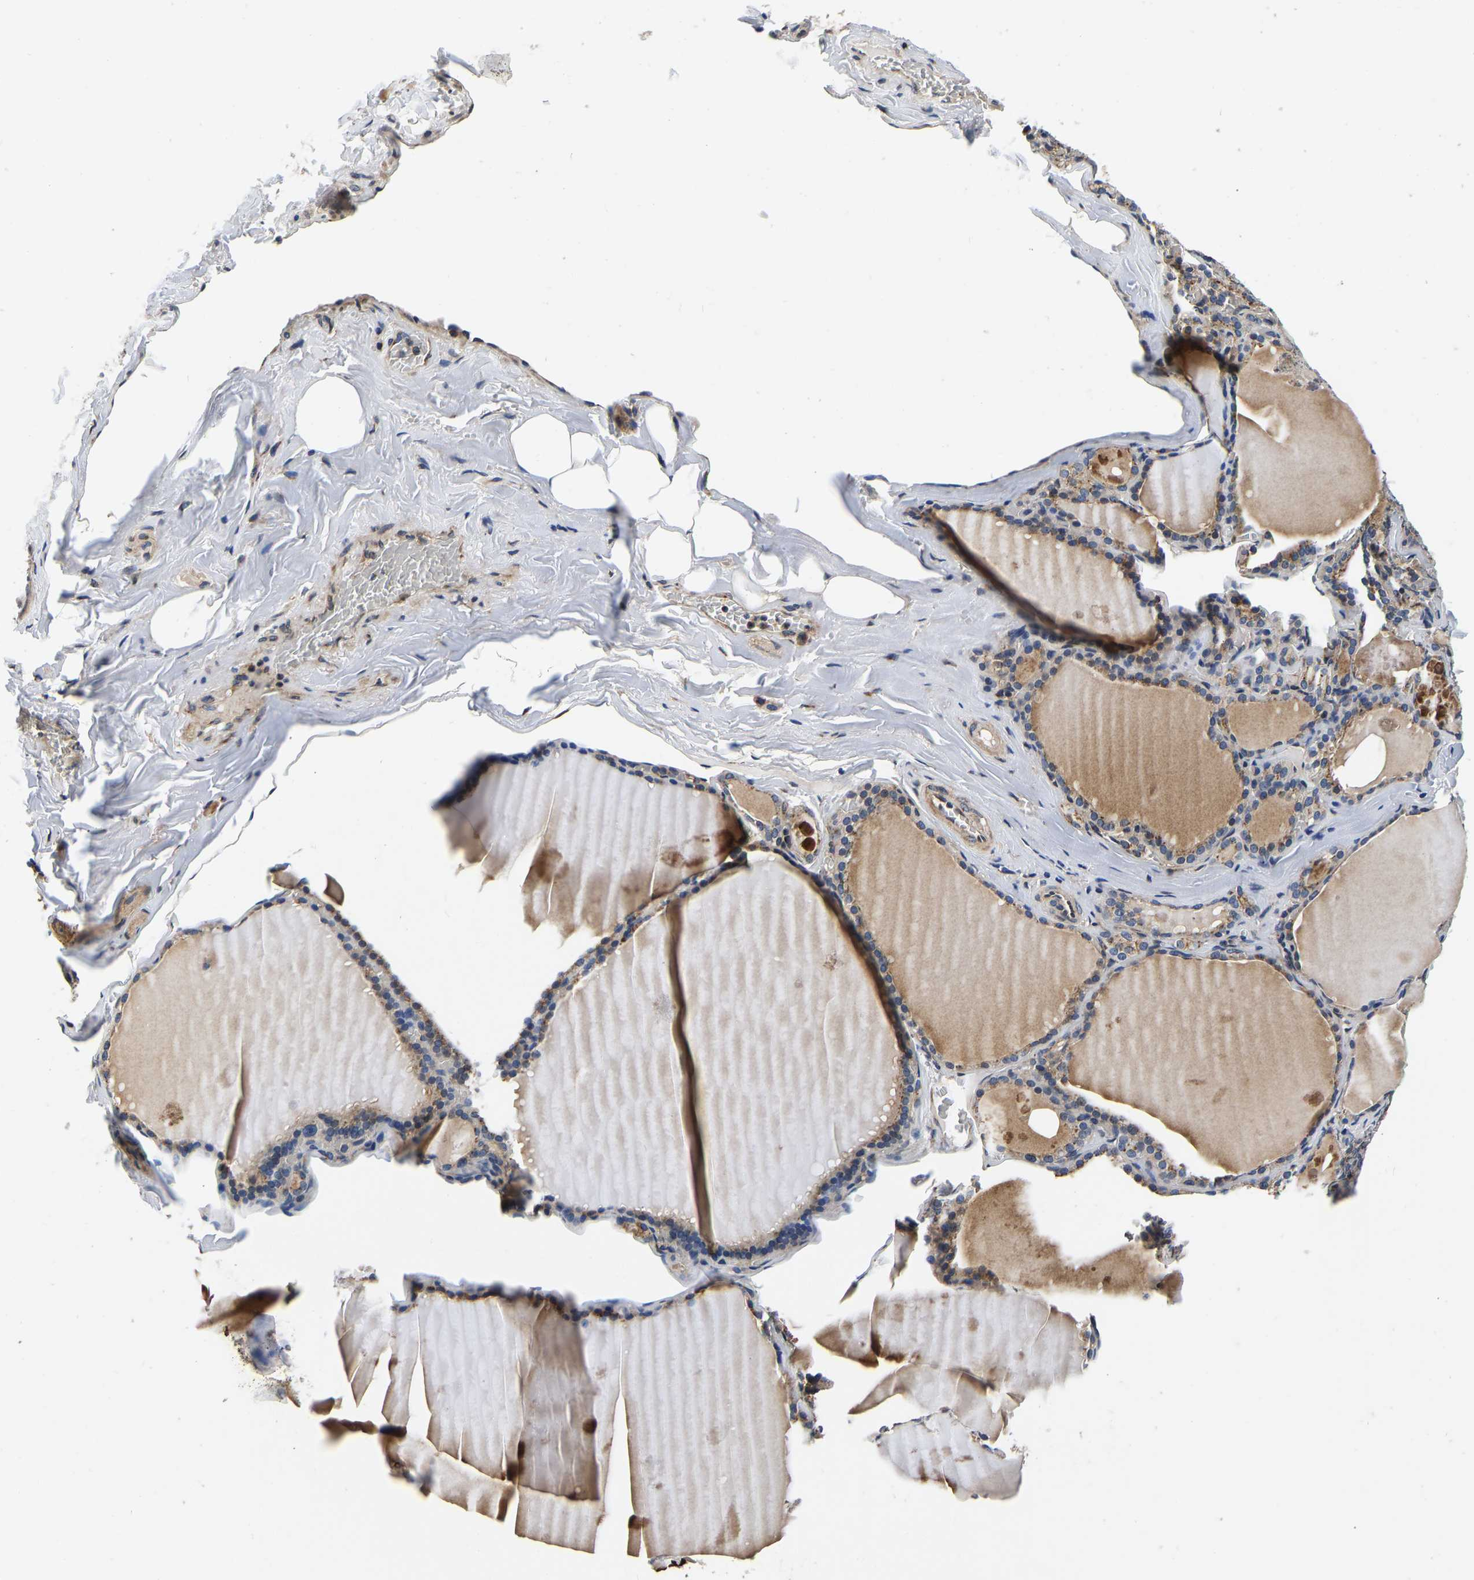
{"staining": {"intensity": "moderate", "quantity": ">75%", "location": "cytoplasmic/membranous"}, "tissue": "thyroid gland", "cell_type": "Glandular cells", "image_type": "normal", "snomed": [{"axis": "morphology", "description": "Normal tissue, NOS"}, {"axis": "topography", "description": "Thyroid gland"}], "caption": "A medium amount of moderate cytoplasmic/membranous positivity is seen in about >75% of glandular cells in benign thyroid gland.", "gene": "RABAC1", "patient": {"sex": "male", "age": 56}}